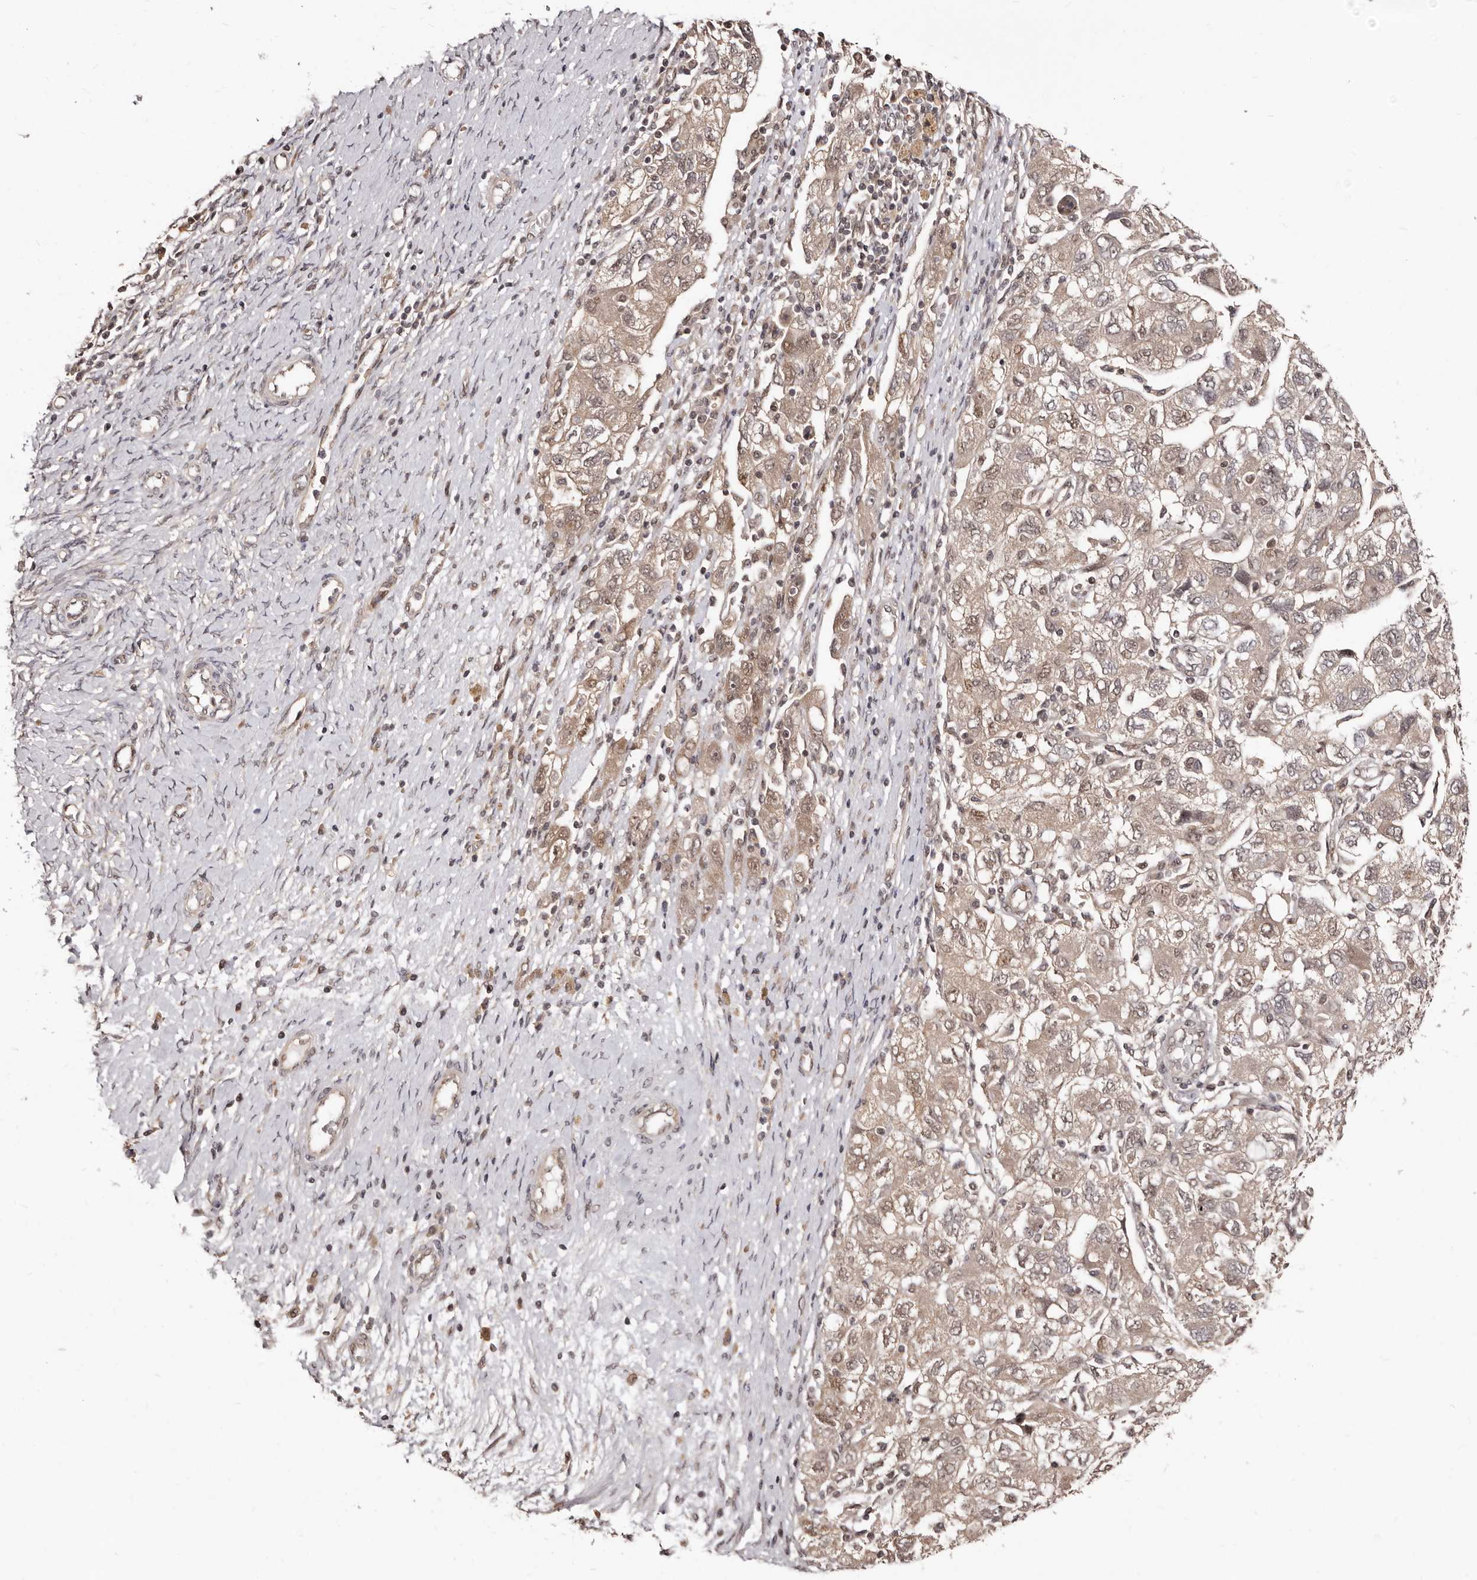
{"staining": {"intensity": "weak", "quantity": ">75%", "location": "cytoplasmic/membranous,nuclear"}, "tissue": "ovarian cancer", "cell_type": "Tumor cells", "image_type": "cancer", "snomed": [{"axis": "morphology", "description": "Carcinoma, NOS"}, {"axis": "morphology", "description": "Cystadenocarcinoma, serous, NOS"}, {"axis": "topography", "description": "Ovary"}], "caption": "A brown stain highlights weak cytoplasmic/membranous and nuclear staining of a protein in human serous cystadenocarcinoma (ovarian) tumor cells.", "gene": "TBC1D22B", "patient": {"sex": "female", "age": 69}}